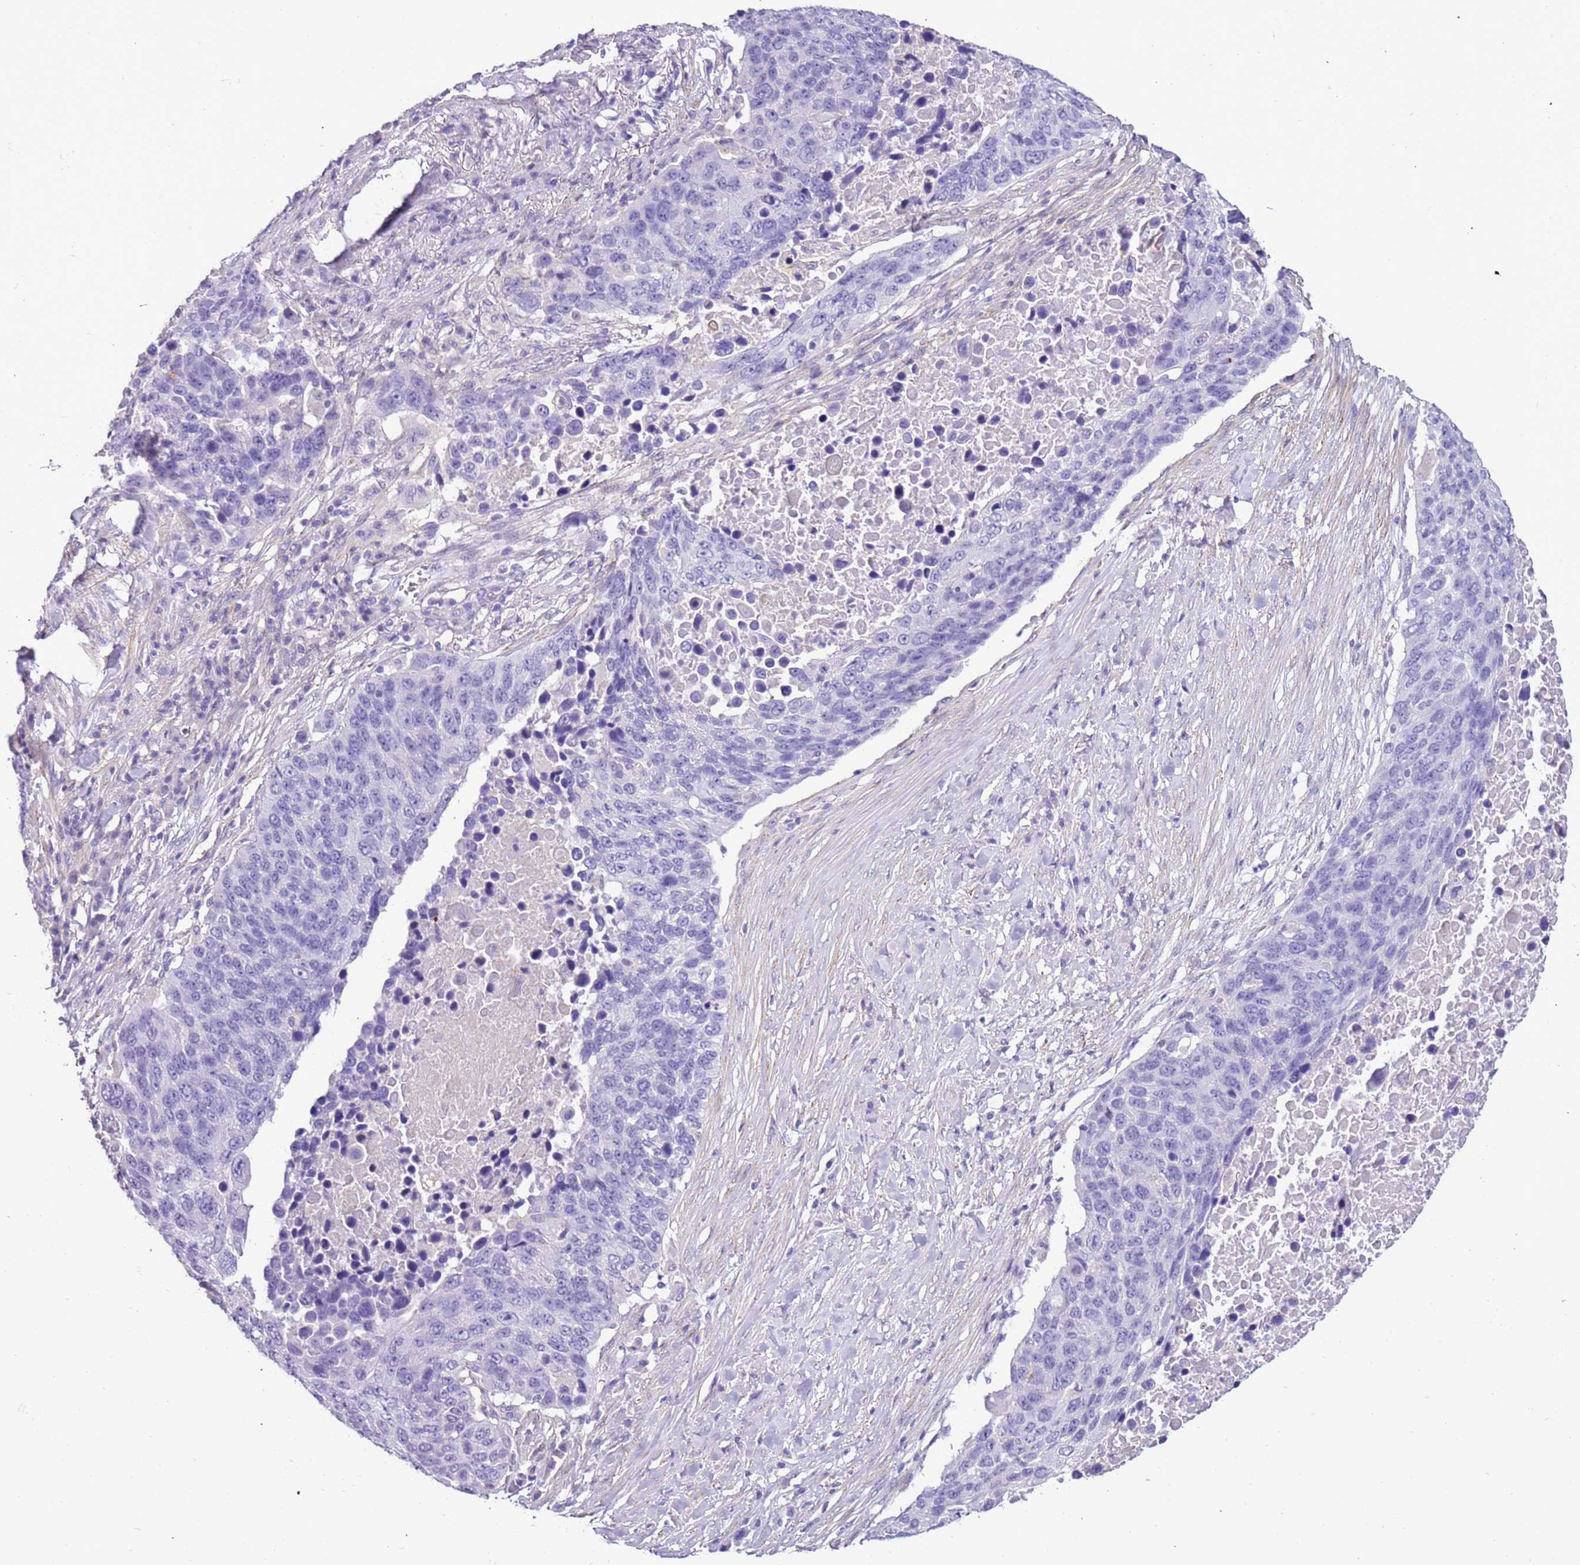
{"staining": {"intensity": "negative", "quantity": "none", "location": "none"}, "tissue": "lung cancer", "cell_type": "Tumor cells", "image_type": "cancer", "snomed": [{"axis": "morphology", "description": "Normal tissue, NOS"}, {"axis": "morphology", "description": "Squamous cell carcinoma, NOS"}, {"axis": "topography", "description": "Lymph node"}, {"axis": "topography", "description": "Lung"}], "caption": "Tumor cells are negative for brown protein staining in lung squamous cell carcinoma.", "gene": "PCGF2", "patient": {"sex": "male", "age": 66}}